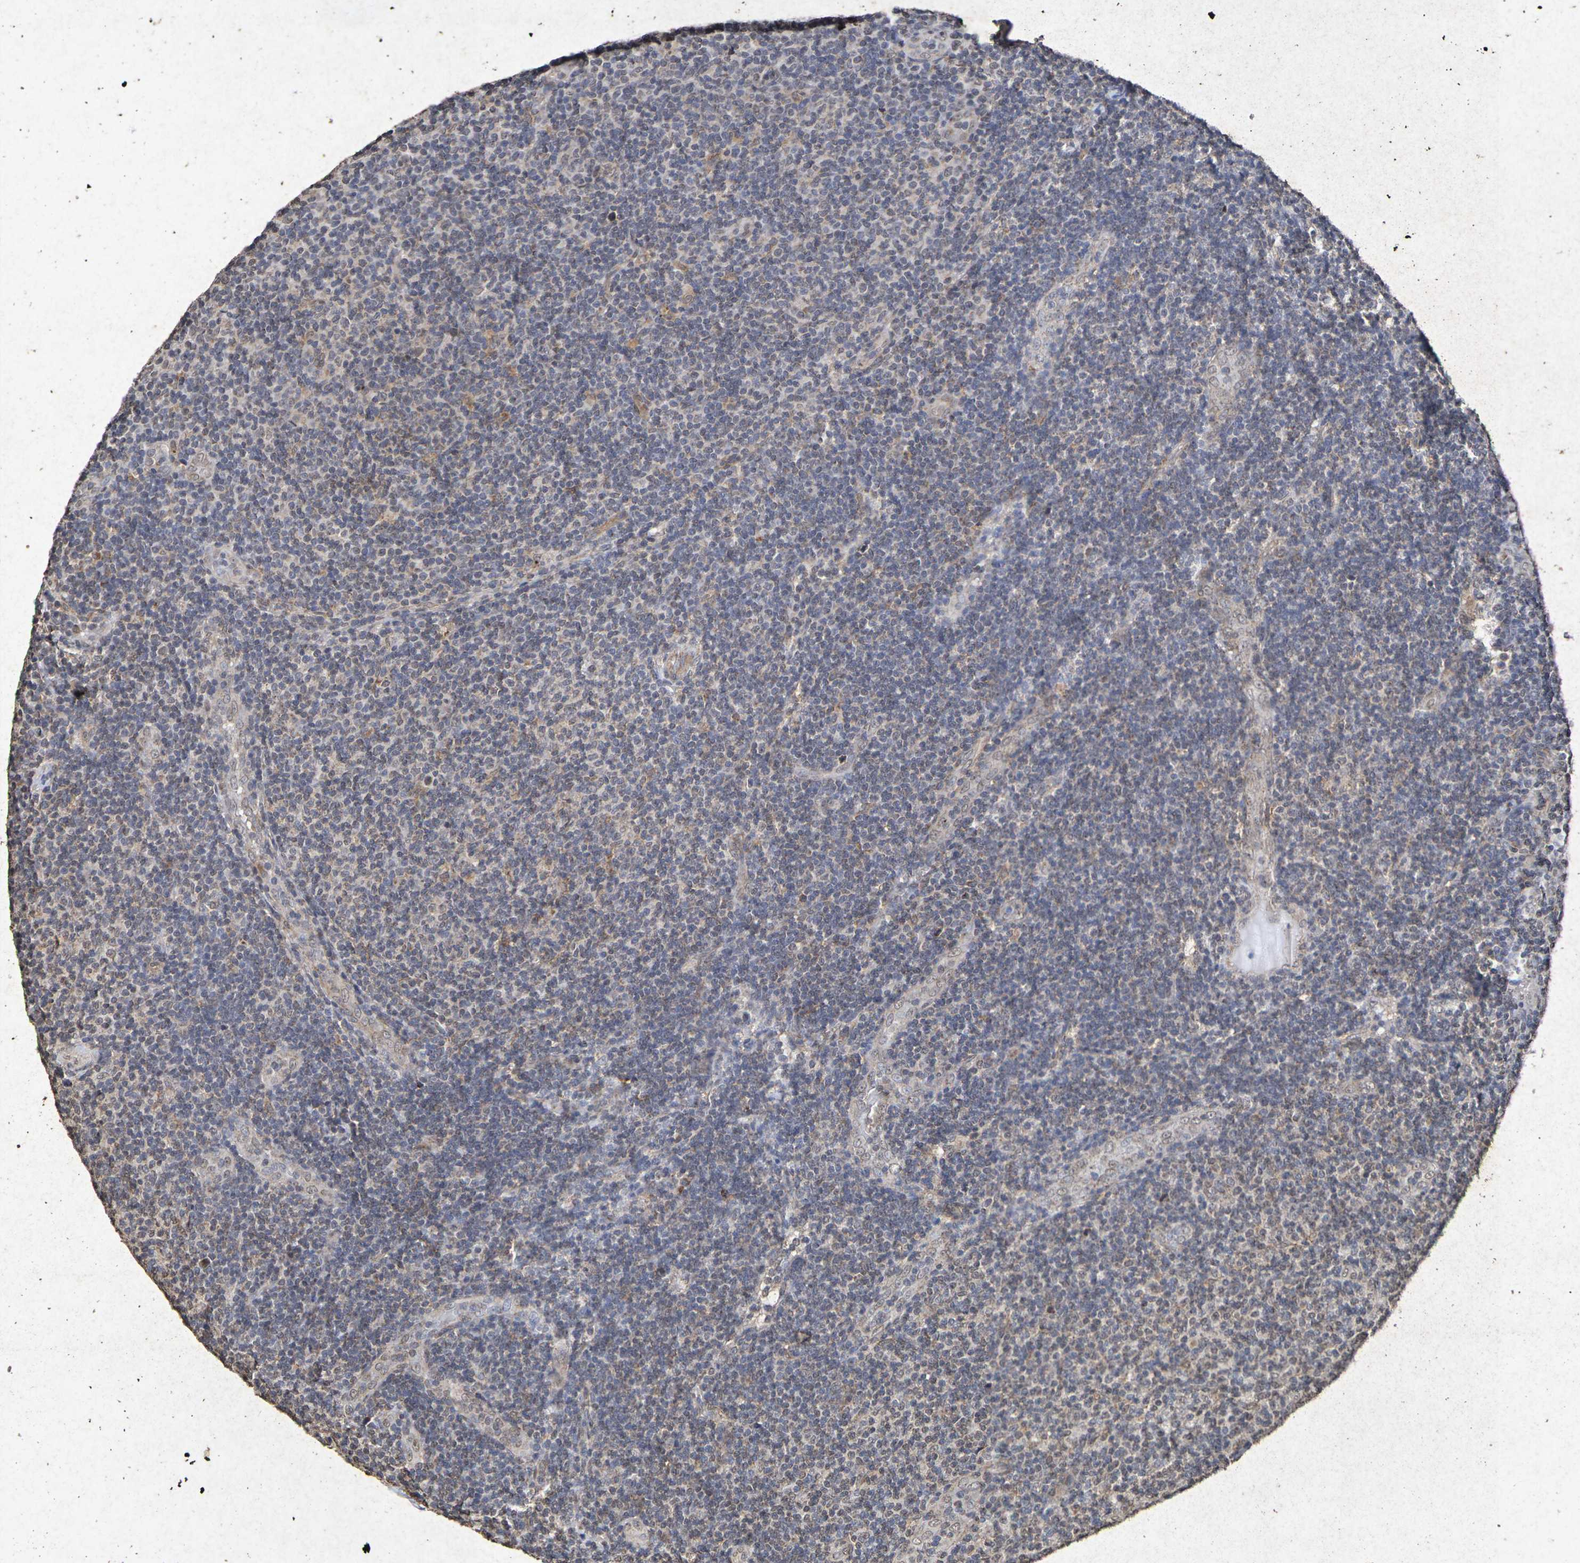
{"staining": {"intensity": "weak", "quantity": "25%-75%", "location": "cytoplasmic/membranous,nuclear"}, "tissue": "lymphoma", "cell_type": "Tumor cells", "image_type": "cancer", "snomed": [{"axis": "morphology", "description": "Malignant lymphoma, non-Hodgkin's type, Low grade"}, {"axis": "topography", "description": "Lymph node"}], "caption": "High-magnification brightfield microscopy of low-grade malignant lymphoma, non-Hodgkin's type stained with DAB (3,3'-diaminobenzidine) (brown) and counterstained with hematoxylin (blue). tumor cells exhibit weak cytoplasmic/membranous and nuclear expression is appreciated in about25%-75% of cells.", "gene": "GUCY1A2", "patient": {"sex": "male", "age": 83}}